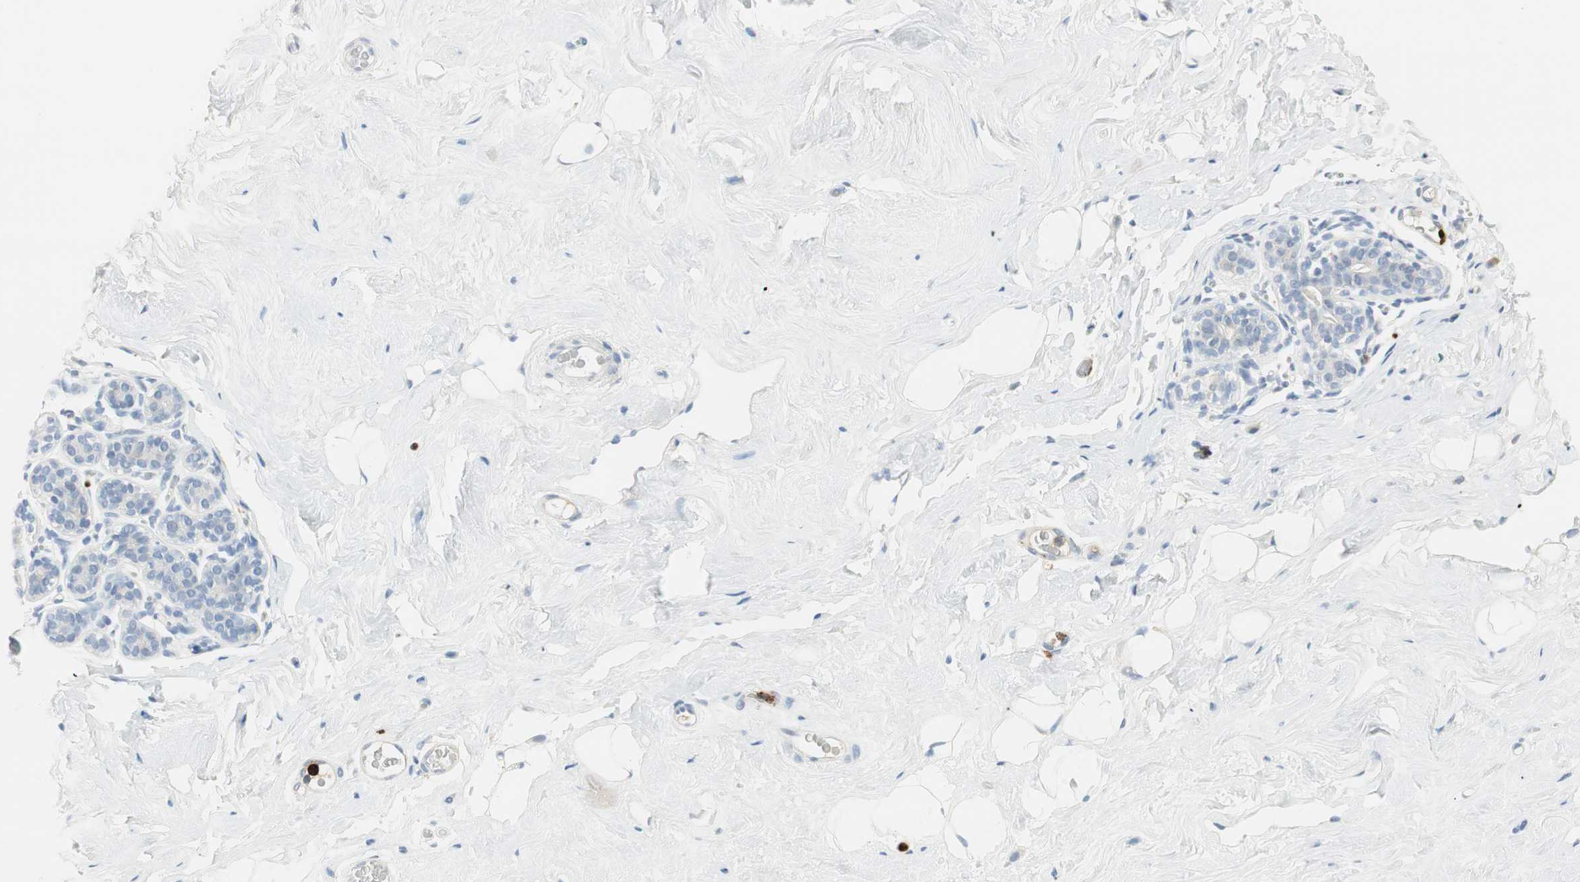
{"staining": {"intensity": "negative", "quantity": "none", "location": "none"}, "tissue": "breast", "cell_type": "Adipocytes", "image_type": "normal", "snomed": [{"axis": "morphology", "description": "Normal tissue, NOS"}, {"axis": "topography", "description": "Breast"}], "caption": "An IHC photomicrograph of normal breast is shown. There is no staining in adipocytes of breast.", "gene": "PRTN3", "patient": {"sex": "female", "age": 75}}